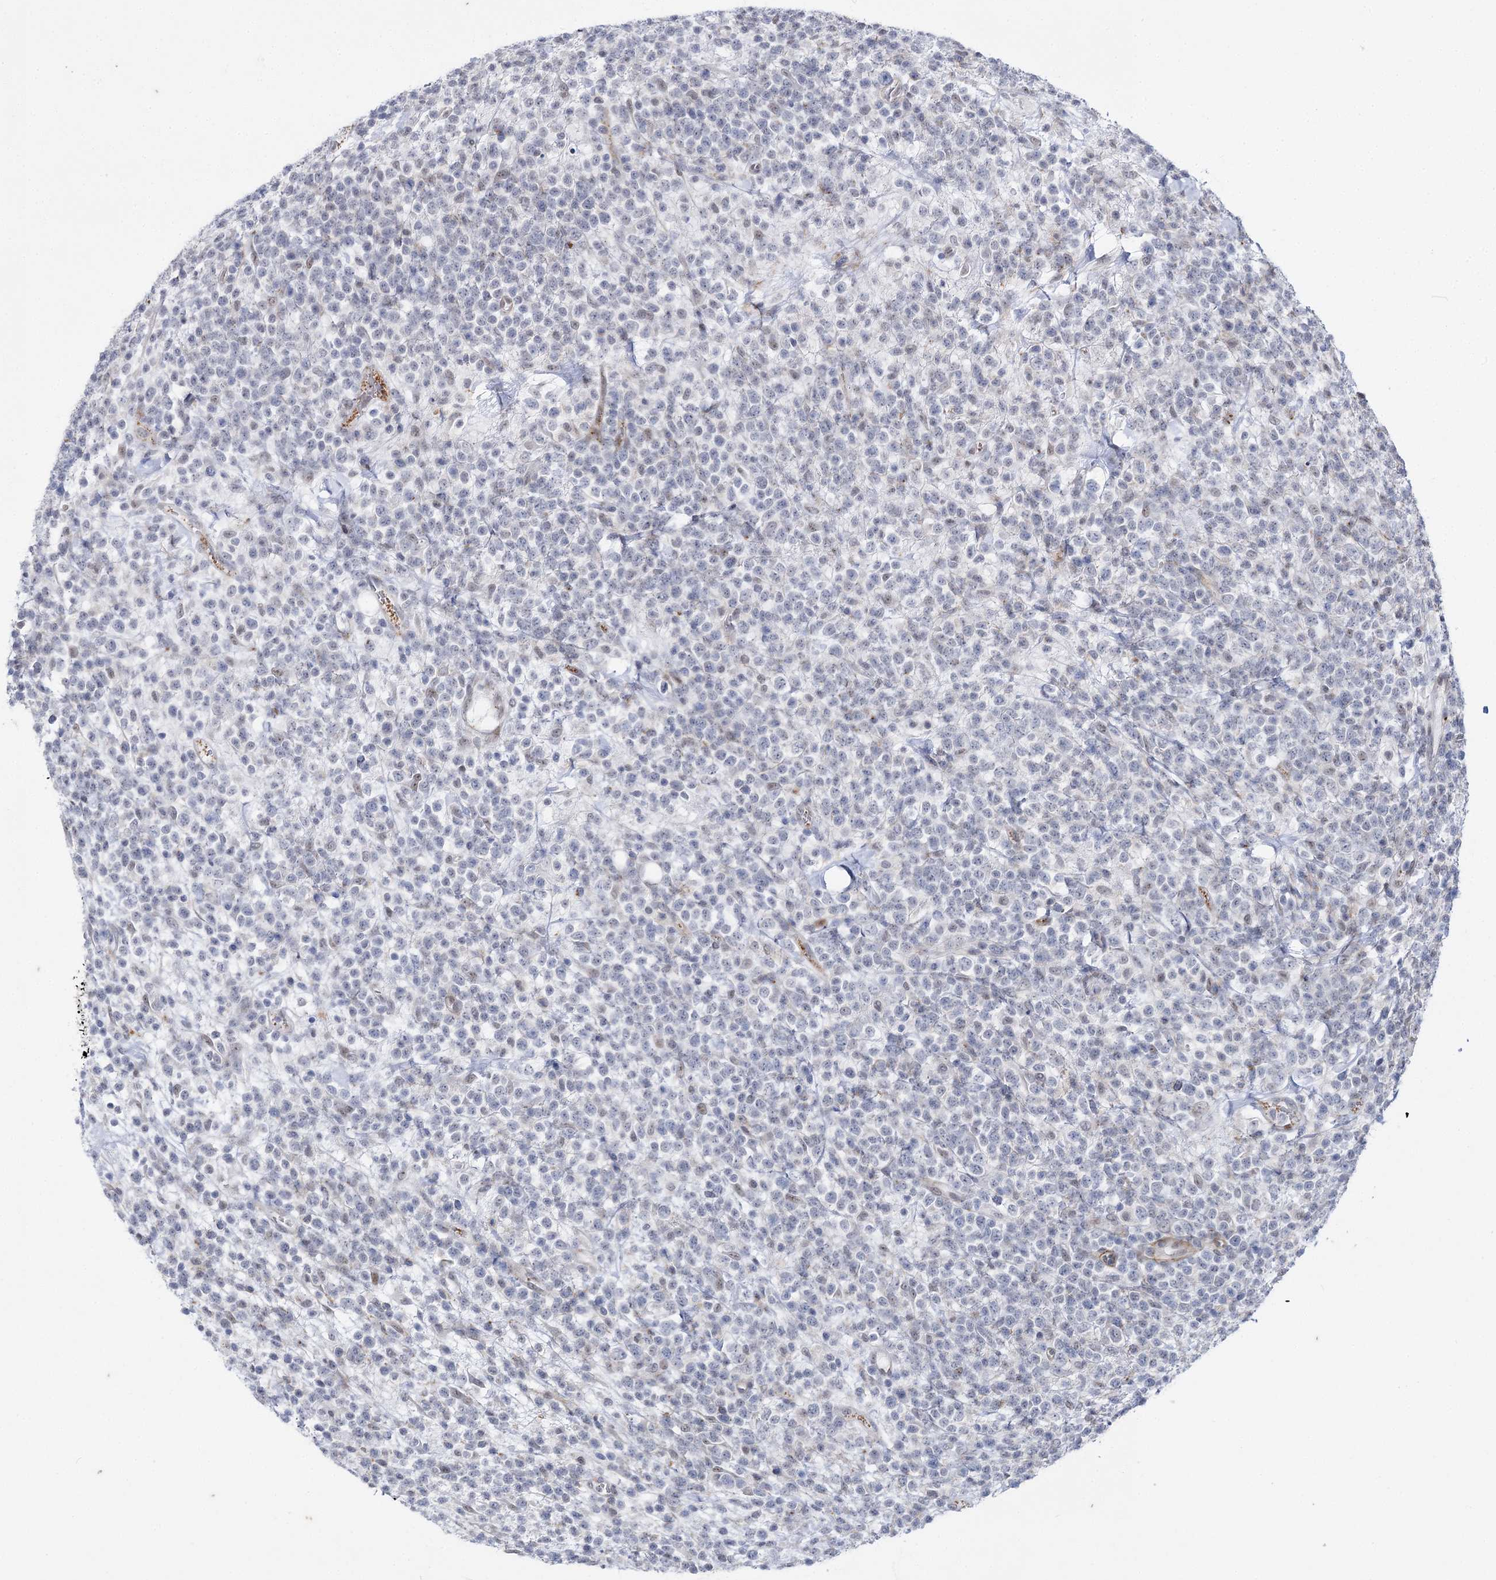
{"staining": {"intensity": "negative", "quantity": "none", "location": "none"}, "tissue": "lymphoma", "cell_type": "Tumor cells", "image_type": "cancer", "snomed": [{"axis": "morphology", "description": "Malignant lymphoma, non-Hodgkin's type, High grade"}, {"axis": "topography", "description": "Colon"}], "caption": "An immunohistochemistry image of malignant lymphoma, non-Hodgkin's type (high-grade) is shown. There is no staining in tumor cells of malignant lymphoma, non-Hodgkin's type (high-grade).", "gene": "AGXT2", "patient": {"sex": "female", "age": 53}}